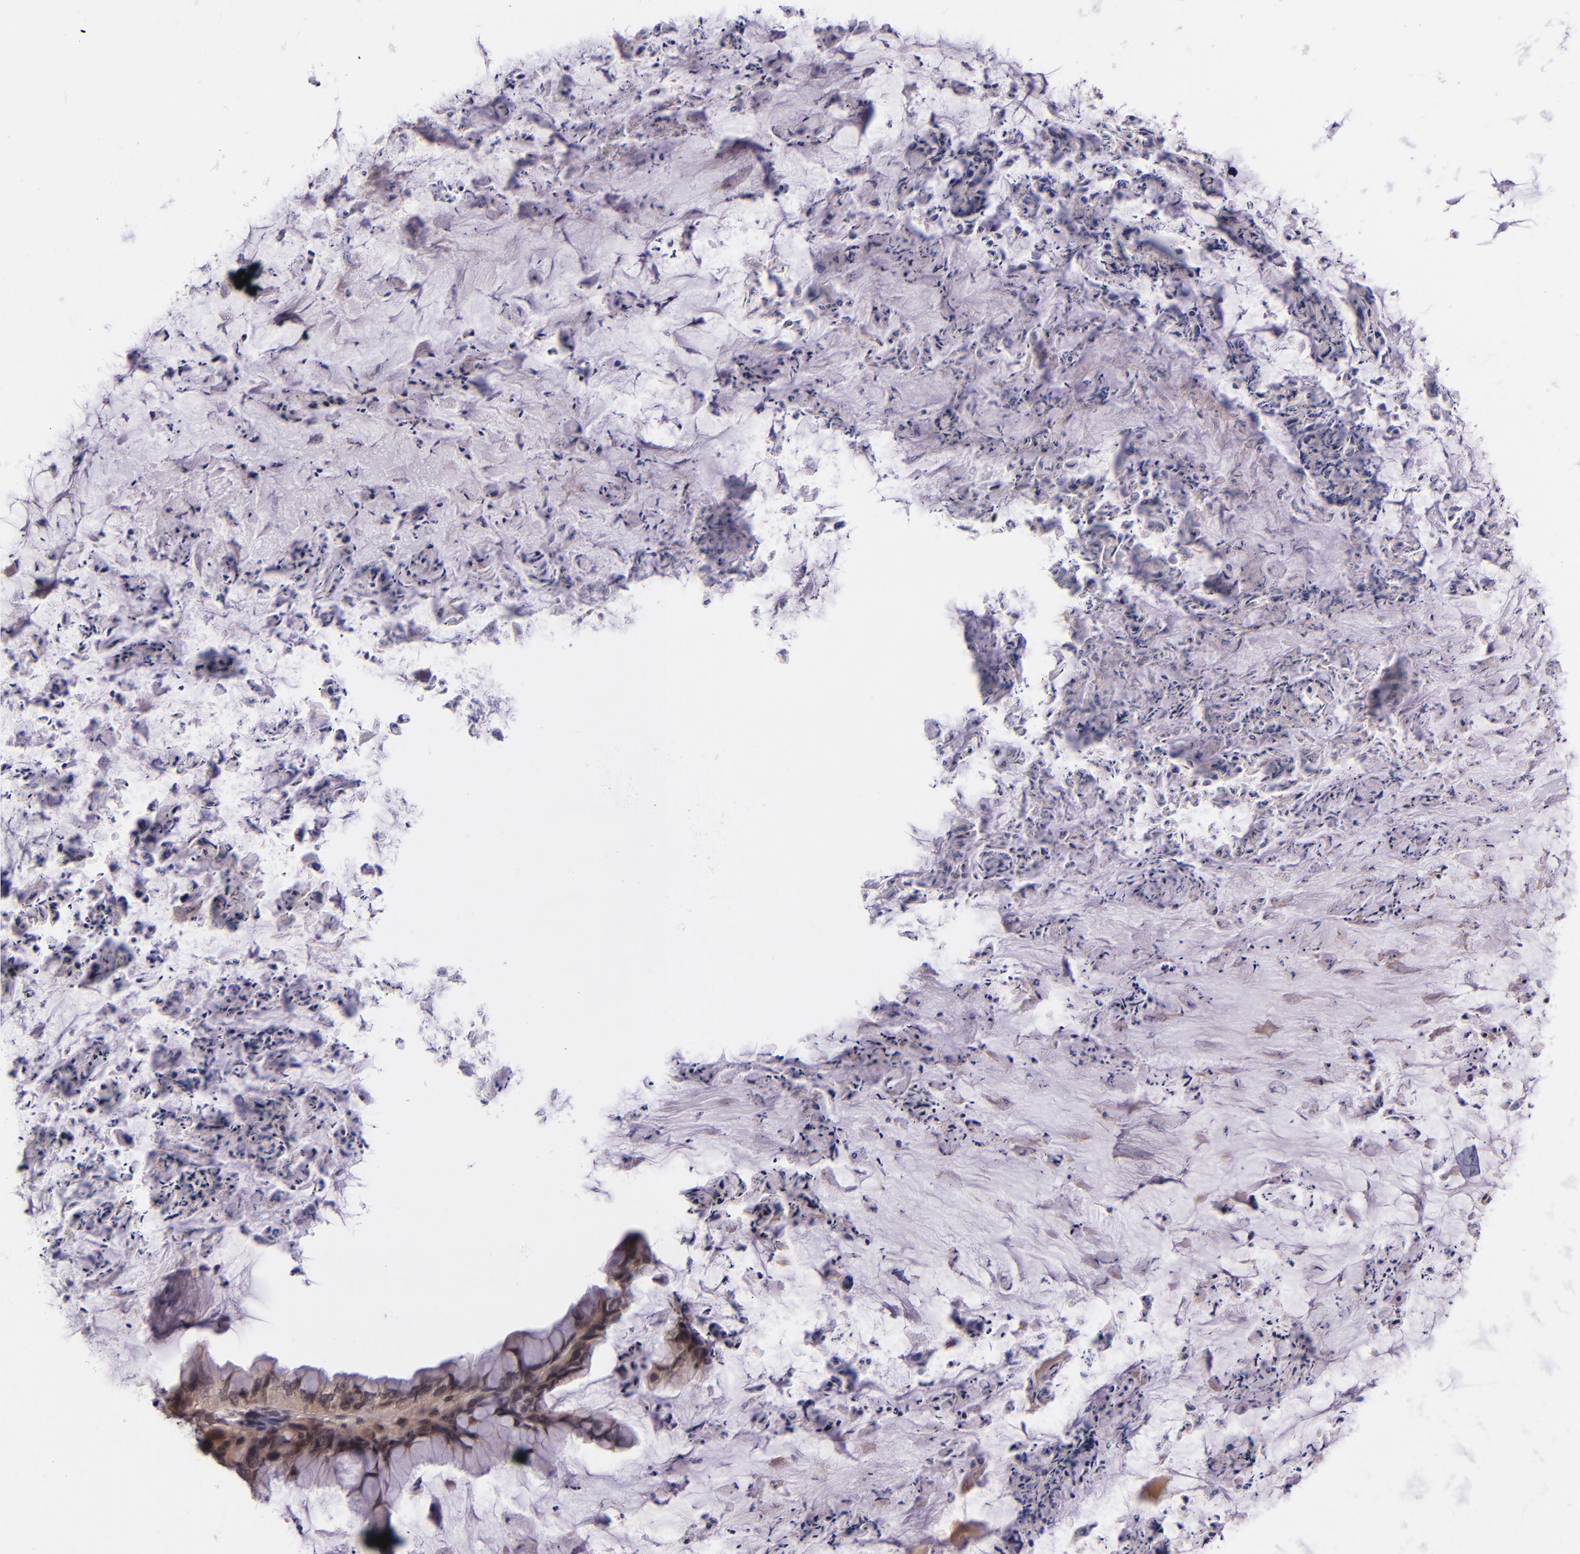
{"staining": {"intensity": "moderate", "quantity": ">75%", "location": "cytoplasmic/membranous"}, "tissue": "ovarian cancer", "cell_type": "Tumor cells", "image_type": "cancer", "snomed": [{"axis": "morphology", "description": "Cystadenocarcinoma, mucinous, NOS"}, {"axis": "topography", "description": "Ovary"}], "caption": "Immunohistochemical staining of human ovarian cancer (mucinous cystadenocarcinoma) exhibits medium levels of moderate cytoplasmic/membranous protein staining in approximately >75% of tumor cells.", "gene": "SELL", "patient": {"sex": "female", "age": 36}}